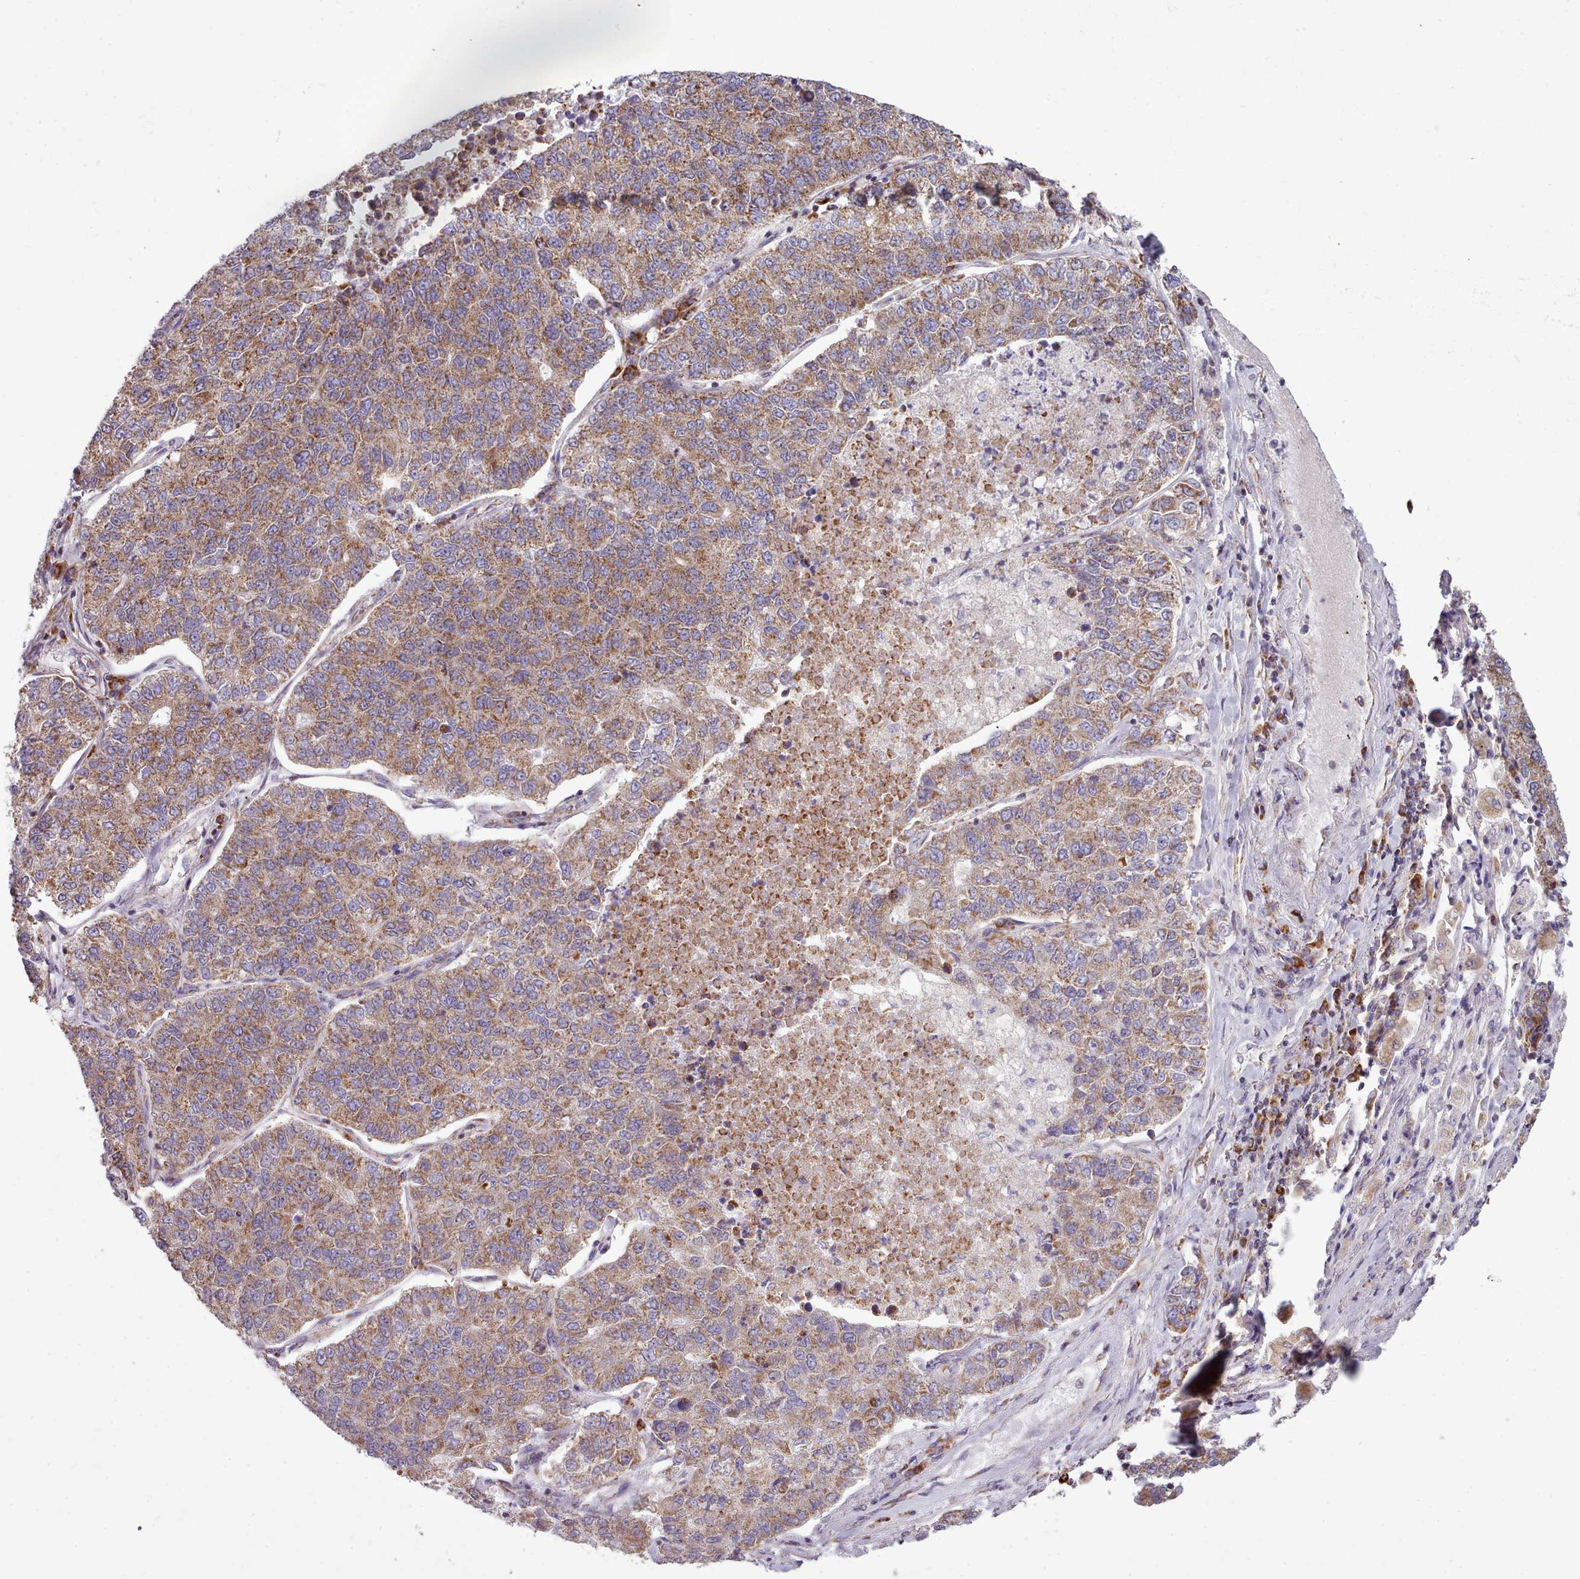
{"staining": {"intensity": "moderate", "quantity": ">75%", "location": "cytoplasmic/membranous"}, "tissue": "lung cancer", "cell_type": "Tumor cells", "image_type": "cancer", "snomed": [{"axis": "morphology", "description": "Adenocarcinoma, NOS"}, {"axis": "topography", "description": "Lung"}], "caption": "Immunohistochemistry (IHC) micrograph of adenocarcinoma (lung) stained for a protein (brown), which demonstrates medium levels of moderate cytoplasmic/membranous positivity in approximately >75% of tumor cells.", "gene": "SRP54", "patient": {"sex": "male", "age": 49}}